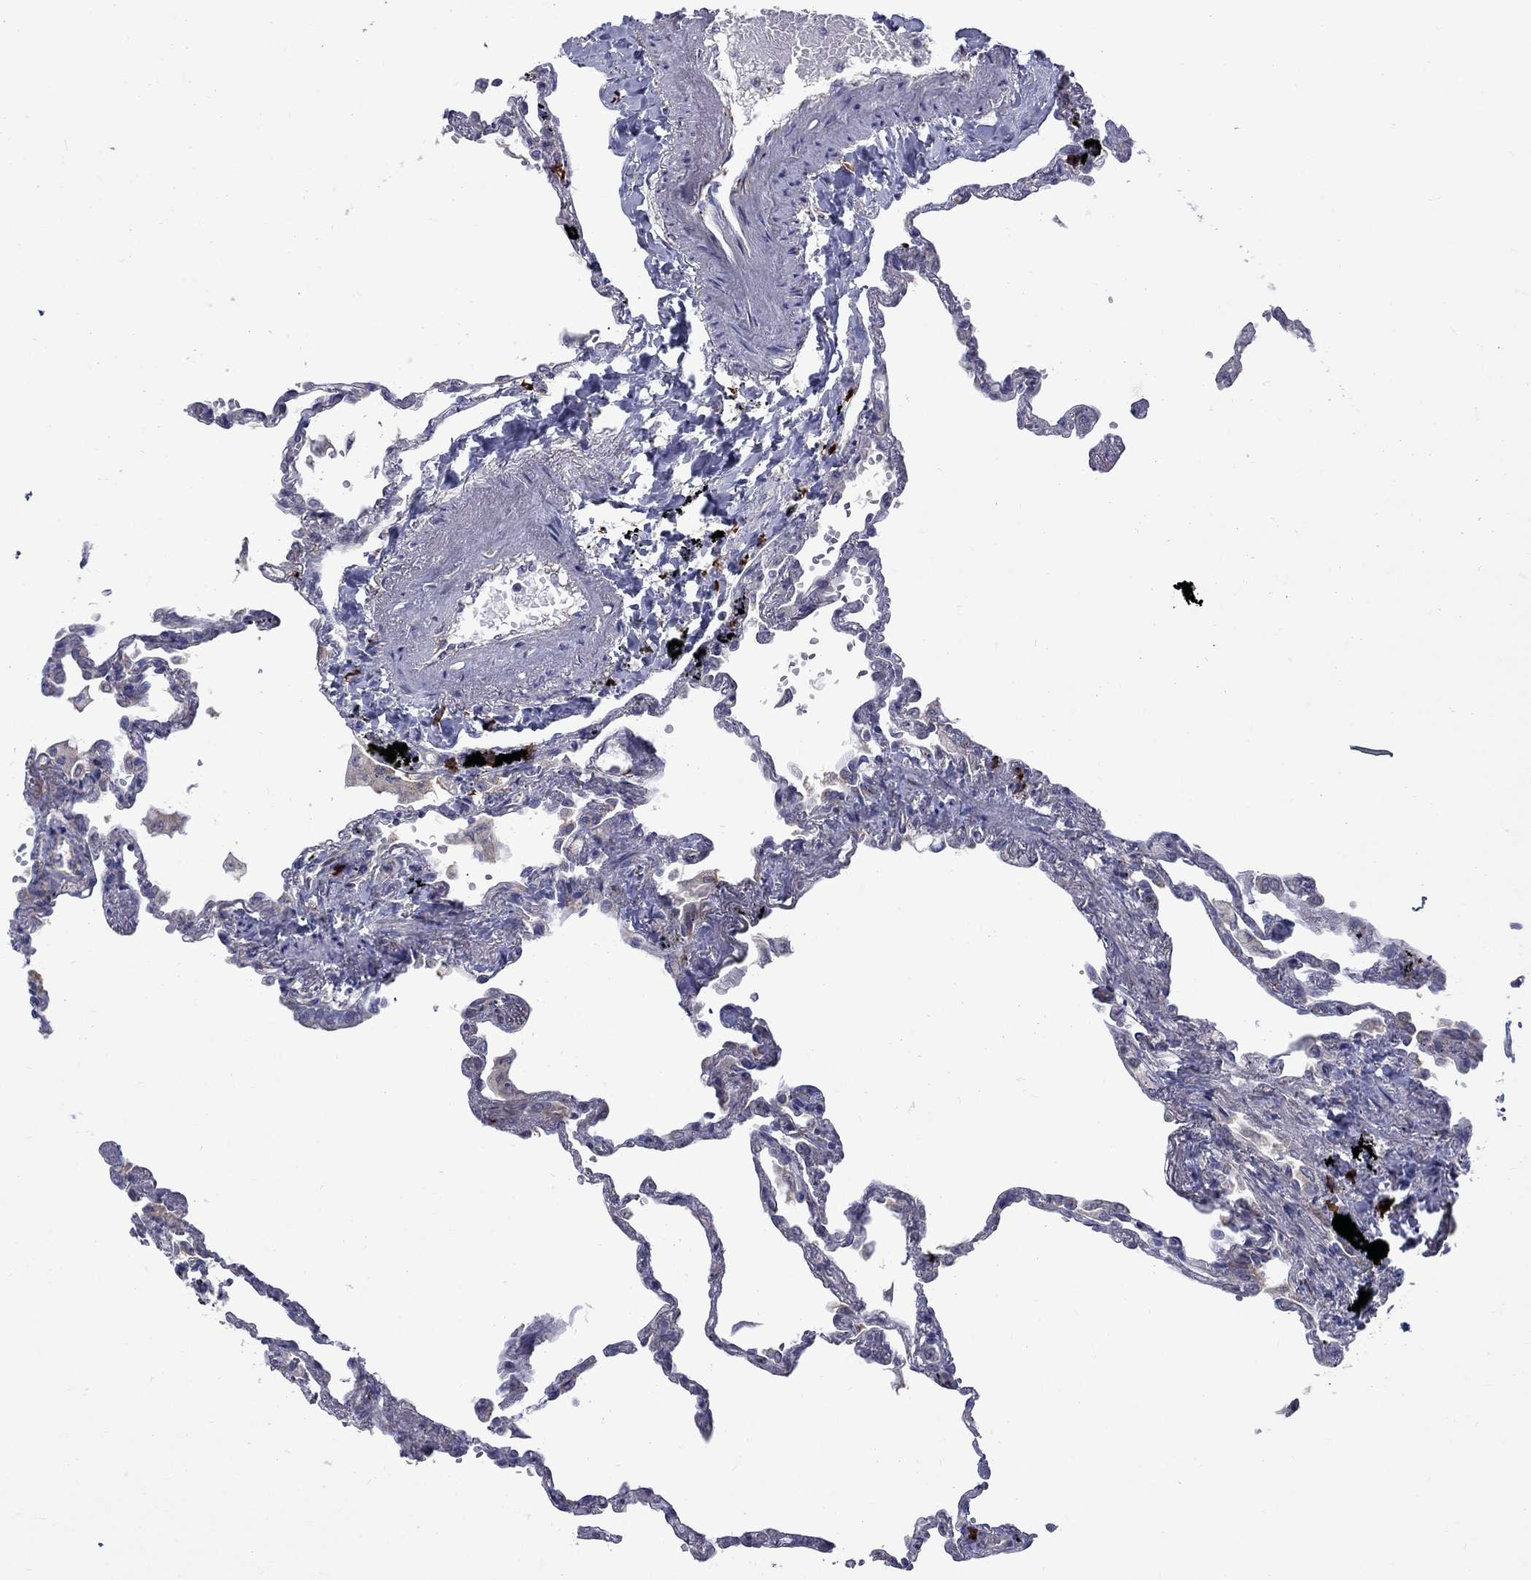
{"staining": {"intensity": "weak", "quantity": "<25%", "location": "cytoplasmic/membranous"}, "tissue": "lung", "cell_type": "Alveolar cells", "image_type": "normal", "snomed": [{"axis": "morphology", "description": "Normal tissue, NOS"}, {"axis": "topography", "description": "Lung"}], "caption": "Micrograph shows no significant protein positivity in alveolar cells of unremarkable lung. The staining was performed using DAB (3,3'-diaminobenzidine) to visualize the protein expression in brown, while the nuclei were stained in blue with hematoxylin (Magnification: 20x).", "gene": "ASNS", "patient": {"sex": "male", "age": 78}}